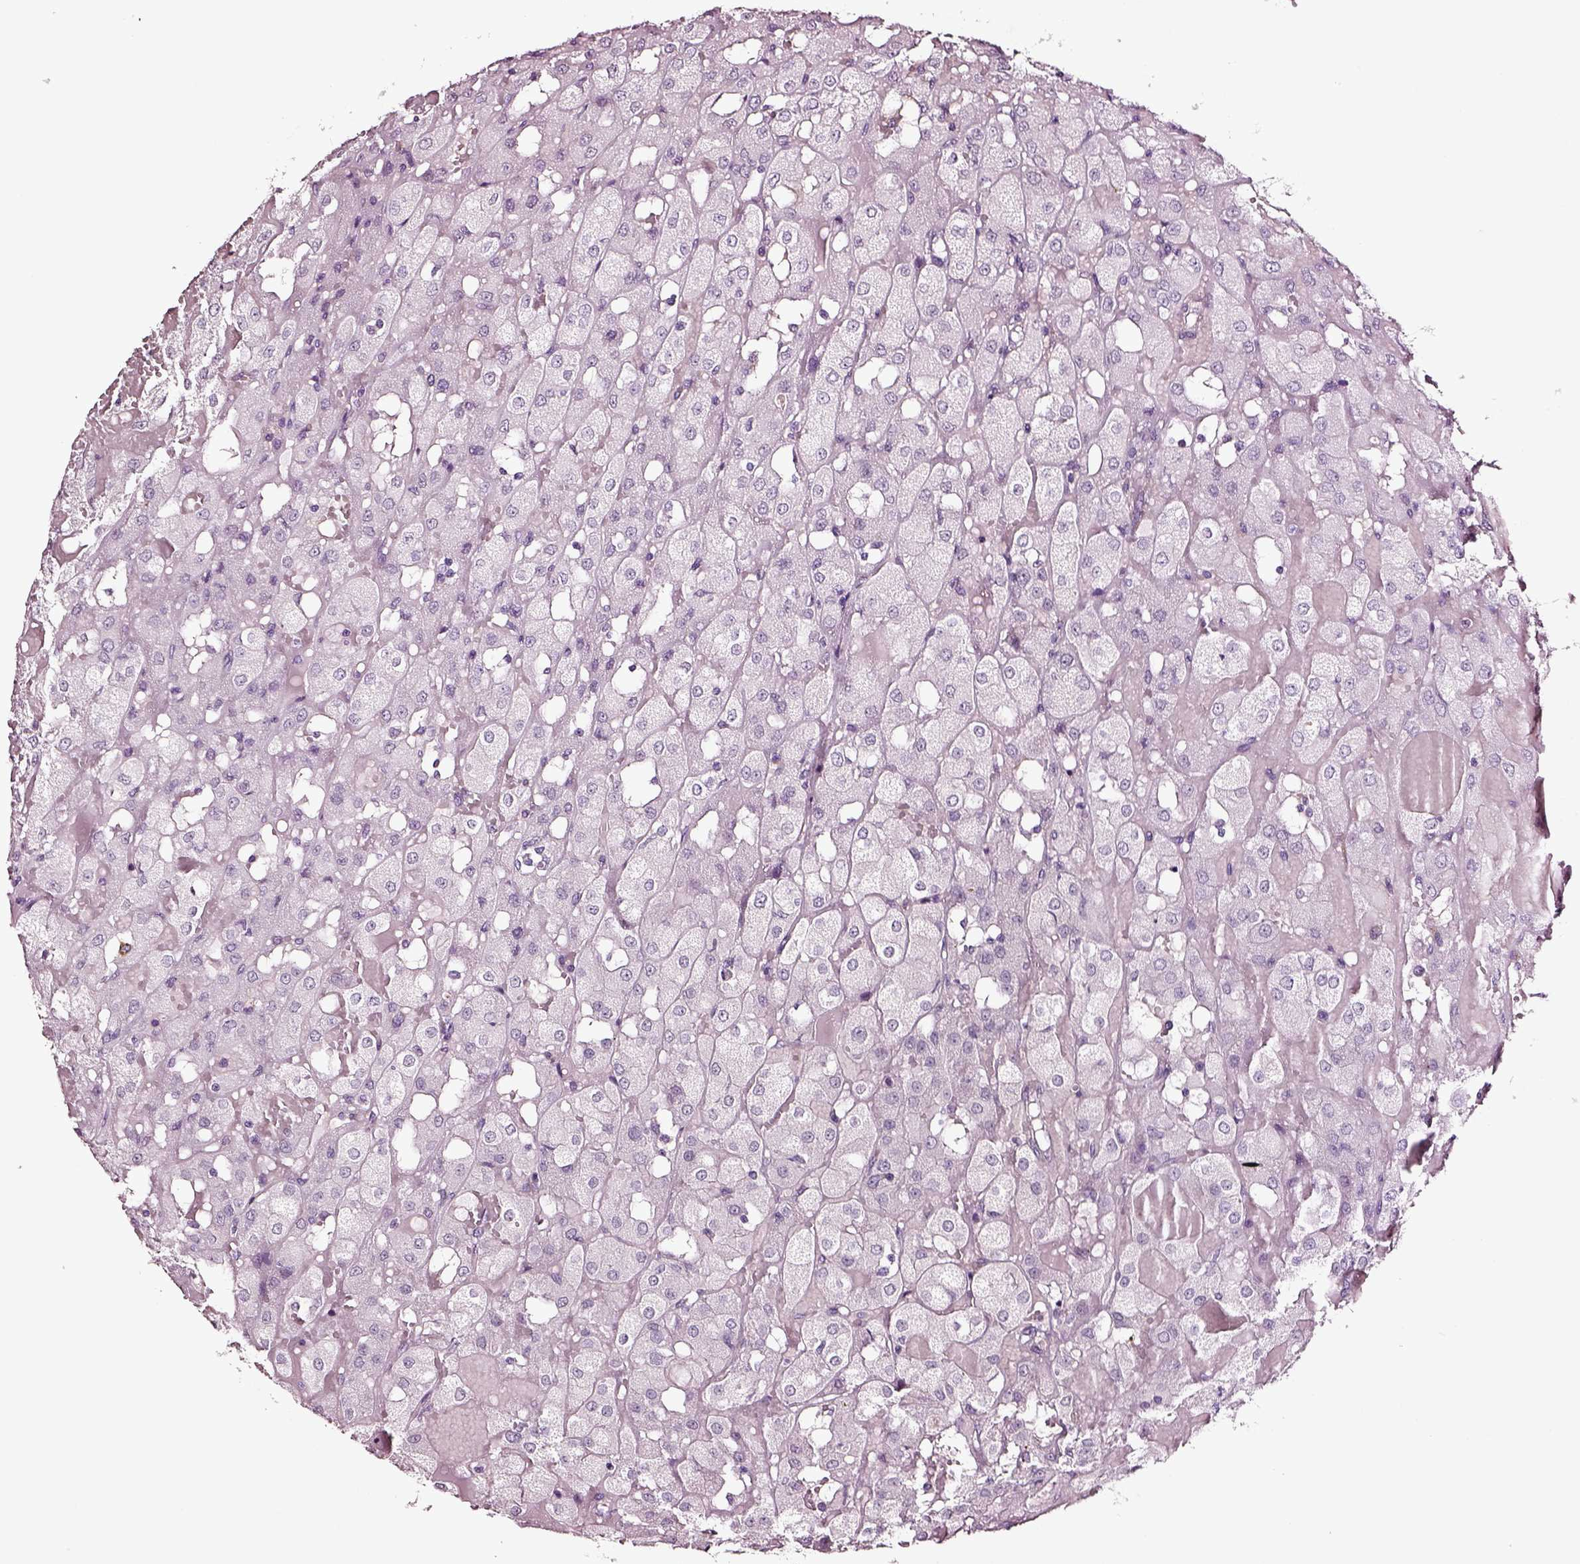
{"staining": {"intensity": "negative", "quantity": "none", "location": "none"}, "tissue": "renal cancer", "cell_type": "Tumor cells", "image_type": "cancer", "snomed": [{"axis": "morphology", "description": "Adenocarcinoma, NOS"}, {"axis": "topography", "description": "Kidney"}], "caption": "This is an immunohistochemistry (IHC) histopathology image of renal adenocarcinoma. There is no positivity in tumor cells.", "gene": "SOX10", "patient": {"sex": "male", "age": 72}}